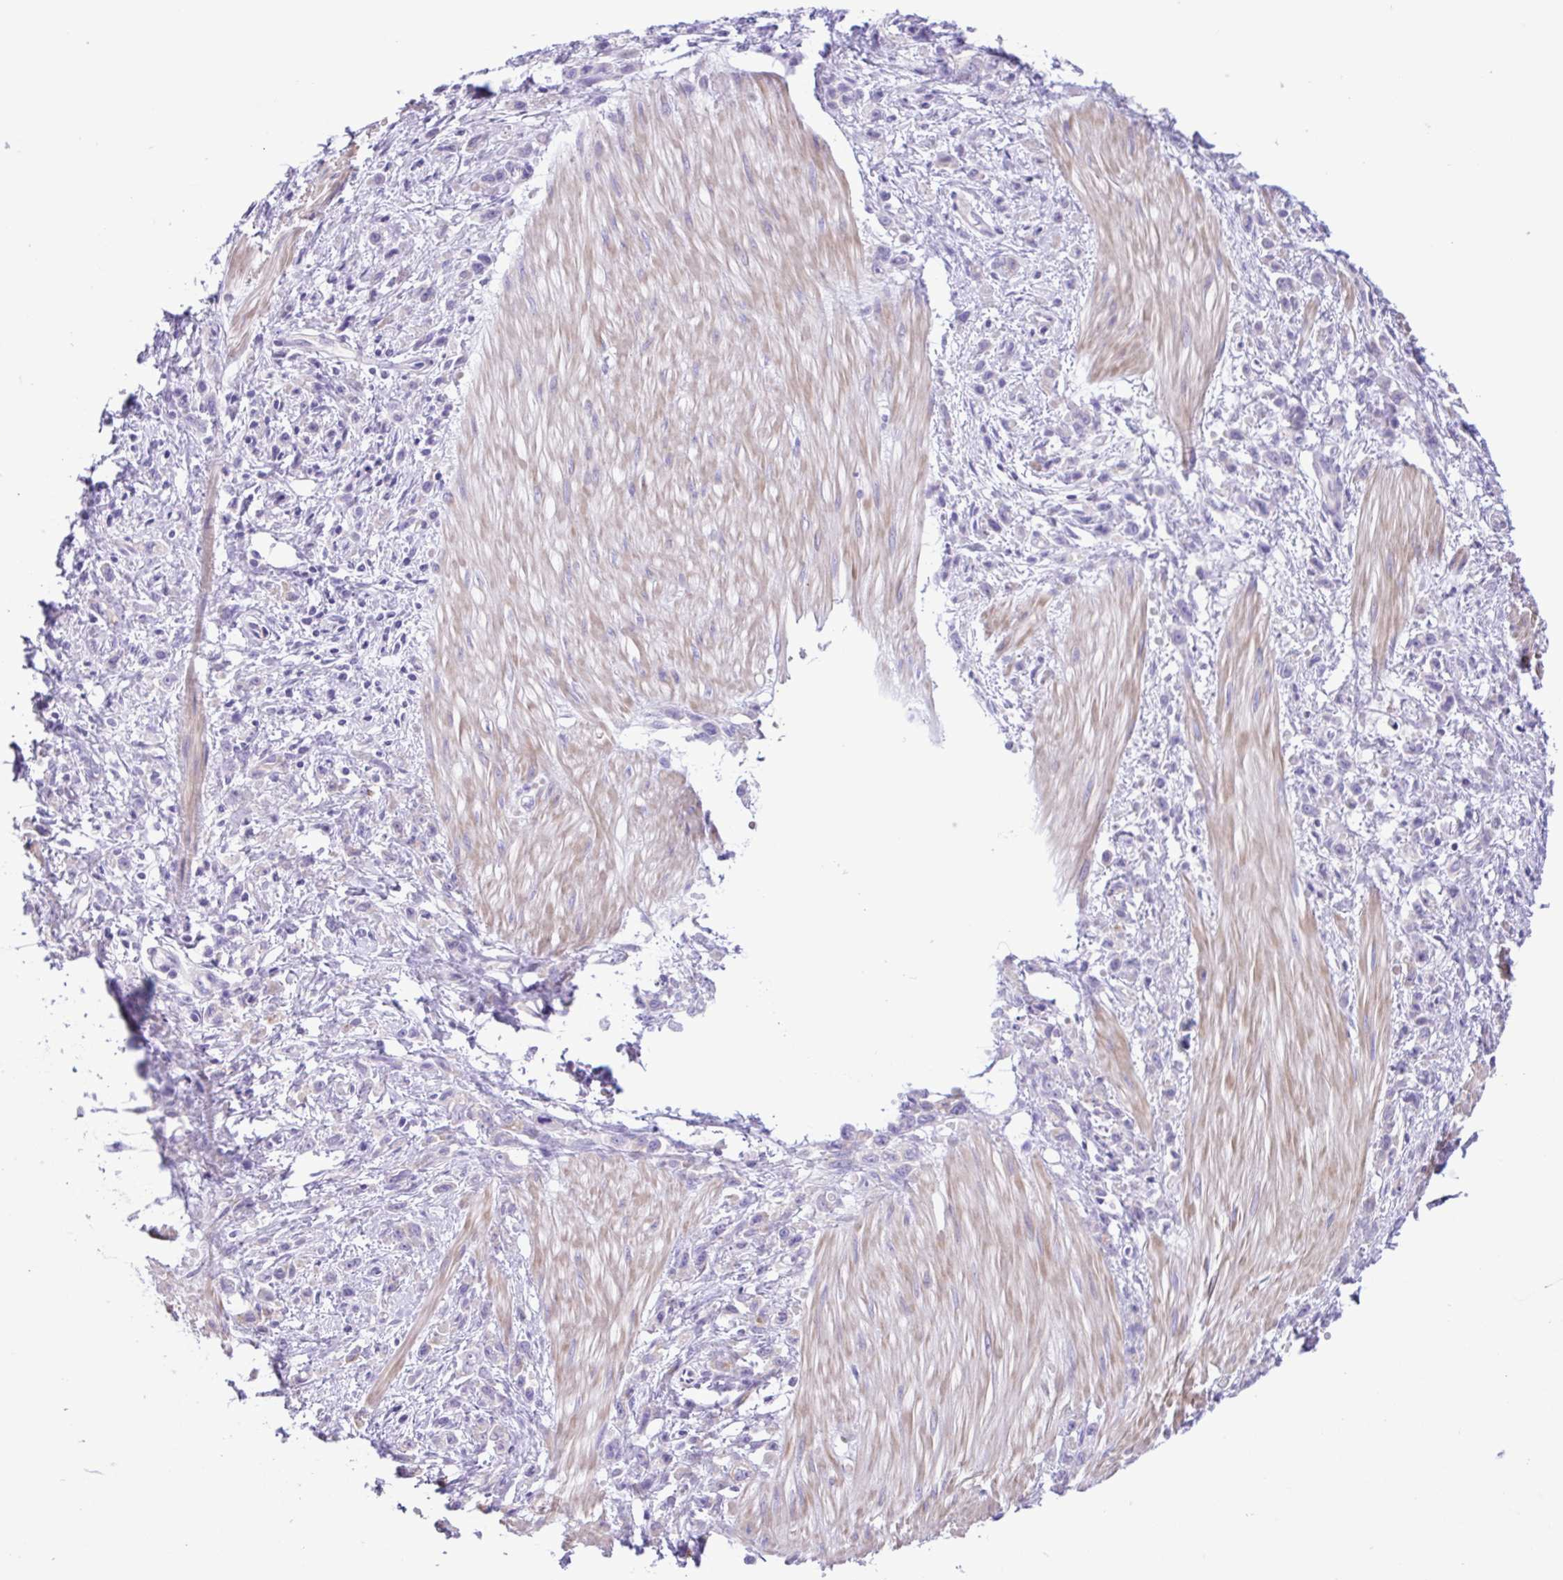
{"staining": {"intensity": "negative", "quantity": "none", "location": "none"}, "tissue": "stomach cancer", "cell_type": "Tumor cells", "image_type": "cancer", "snomed": [{"axis": "morphology", "description": "Adenocarcinoma, NOS"}, {"axis": "topography", "description": "Stomach"}], "caption": "Tumor cells show no significant protein expression in stomach adenocarcinoma.", "gene": "ISM2", "patient": {"sex": "male", "age": 47}}